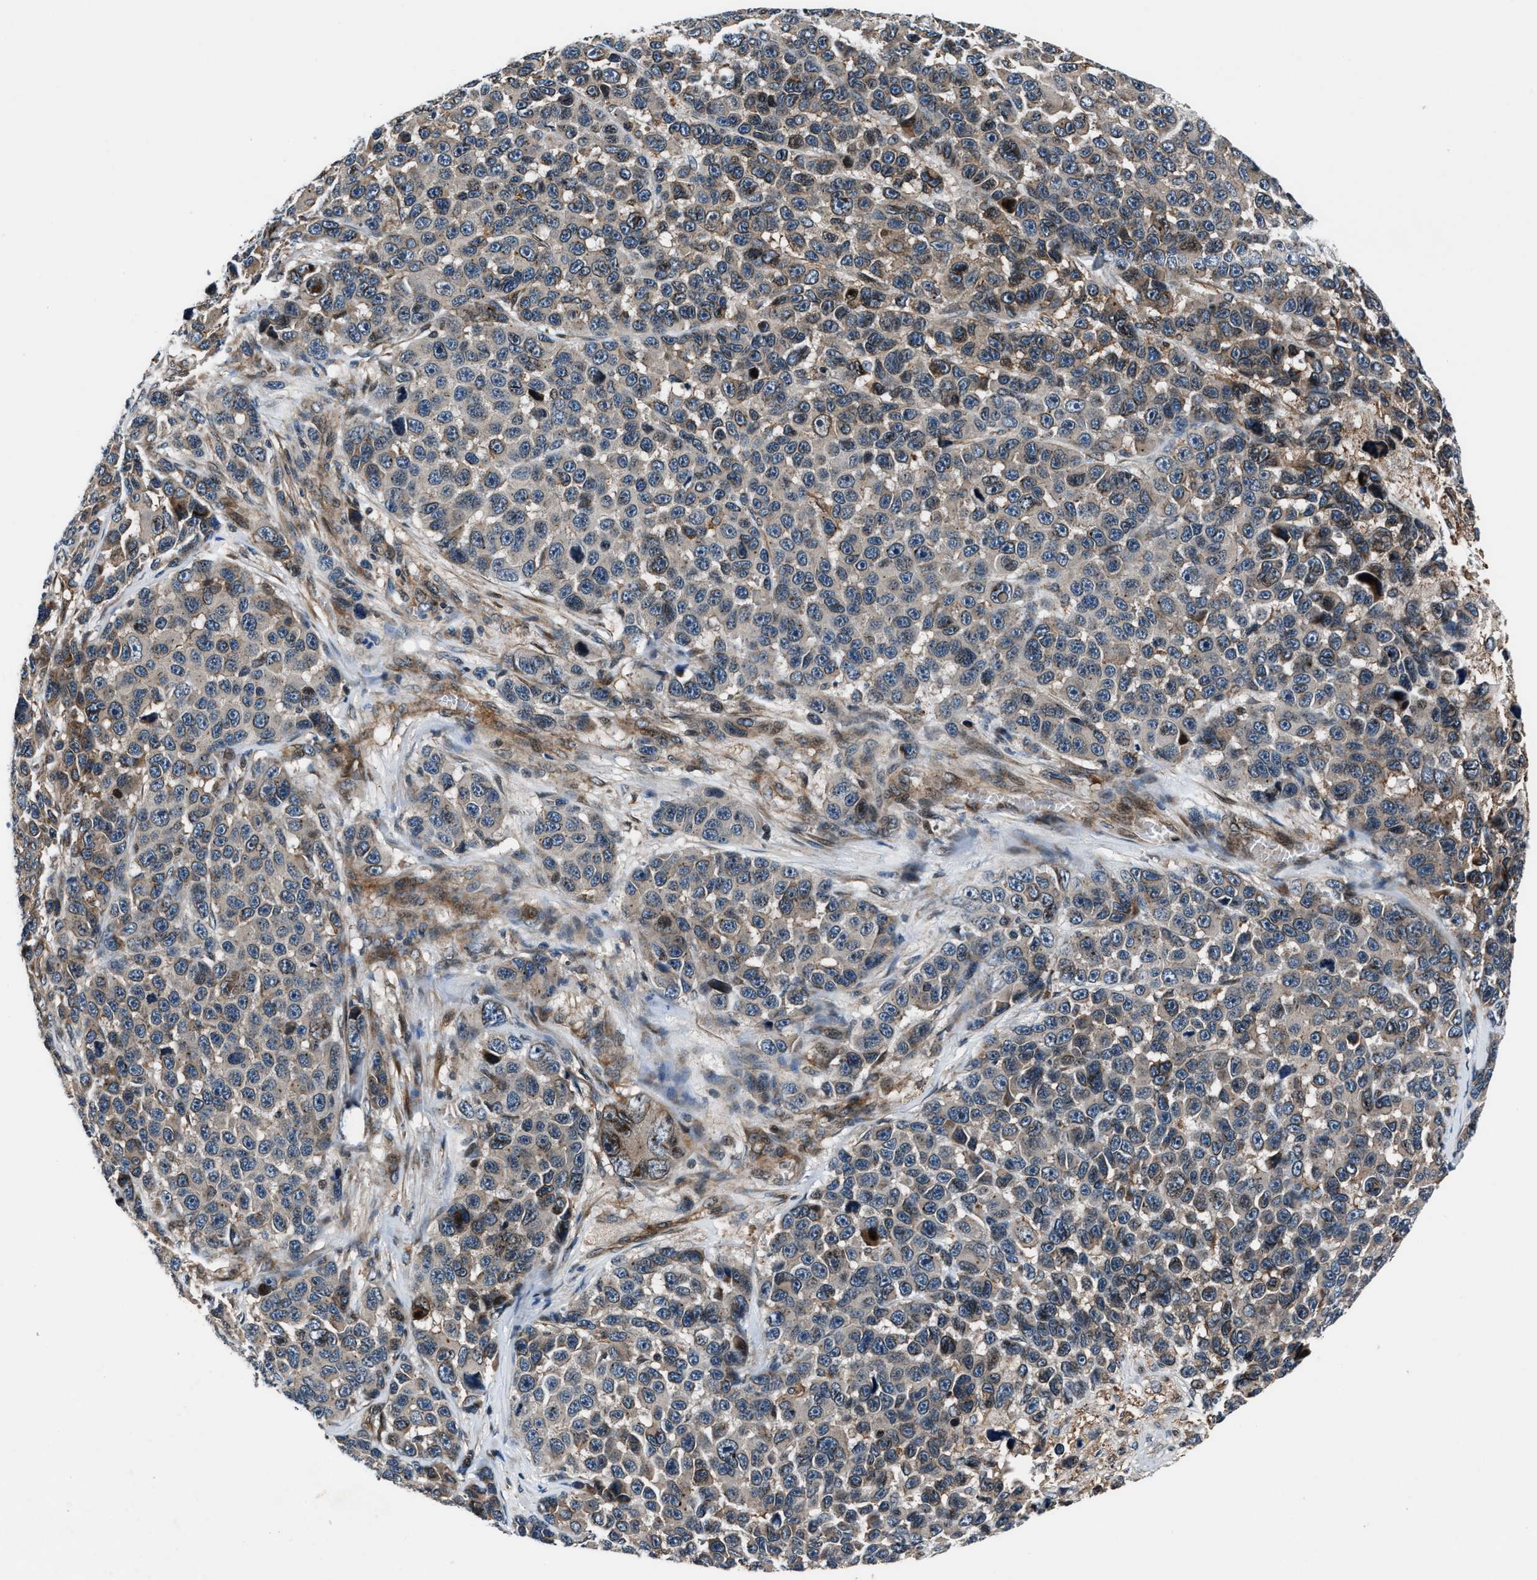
{"staining": {"intensity": "moderate", "quantity": "25%-75%", "location": "cytoplasmic/membranous"}, "tissue": "melanoma", "cell_type": "Tumor cells", "image_type": "cancer", "snomed": [{"axis": "morphology", "description": "Malignant melanoma, NOS"}, {"axis": "topography", "description": "Skin"}], "caption": "Immunohistochemical staining of human malignant melanoma displays moderate cytoplasmic/membranous protein staining in approximately 25%-75% of tumor cells.", "gene": "DYNC2I1", "patient": {"sex": "male", "age": 53}}